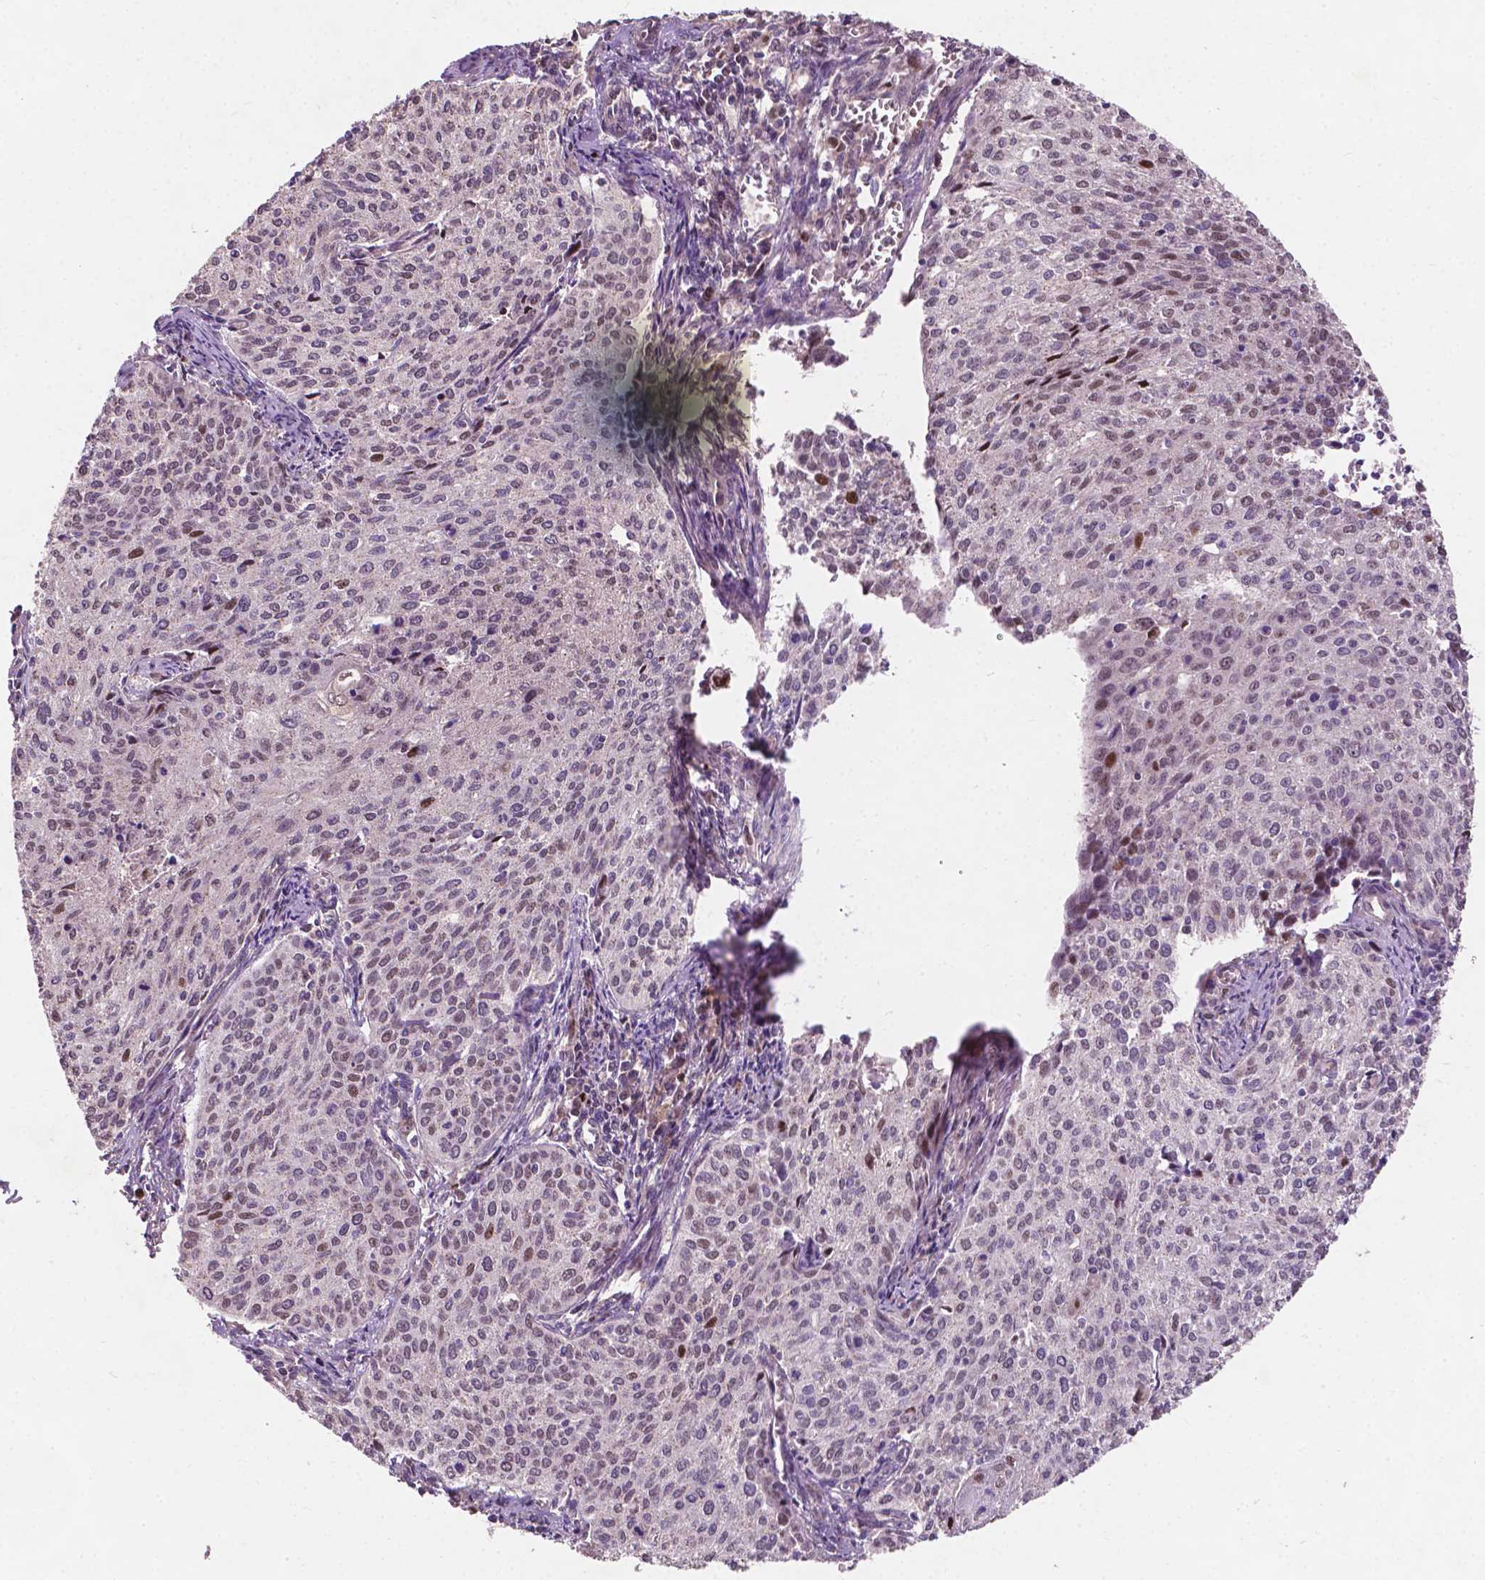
{"staining": {"intensity": "negative", "quantity": "none", "location": "none"}, "tissue": "cervical cancer", "cell_type": "Tumor cells", "image_type": "cancer", "snomed": [{"axis": "morphology", "description": "Squamous cell carcinoma, NOS"}, {"axis": "topography", "description": "Cervix"}], "caption": "Human squamous cell carcinoma (cervical) stained for a protein using immunohistochemistry reveals no expression in tumor cells.", "gene": "DUSP16", "patient": {"sex": "female", "age": 38}}